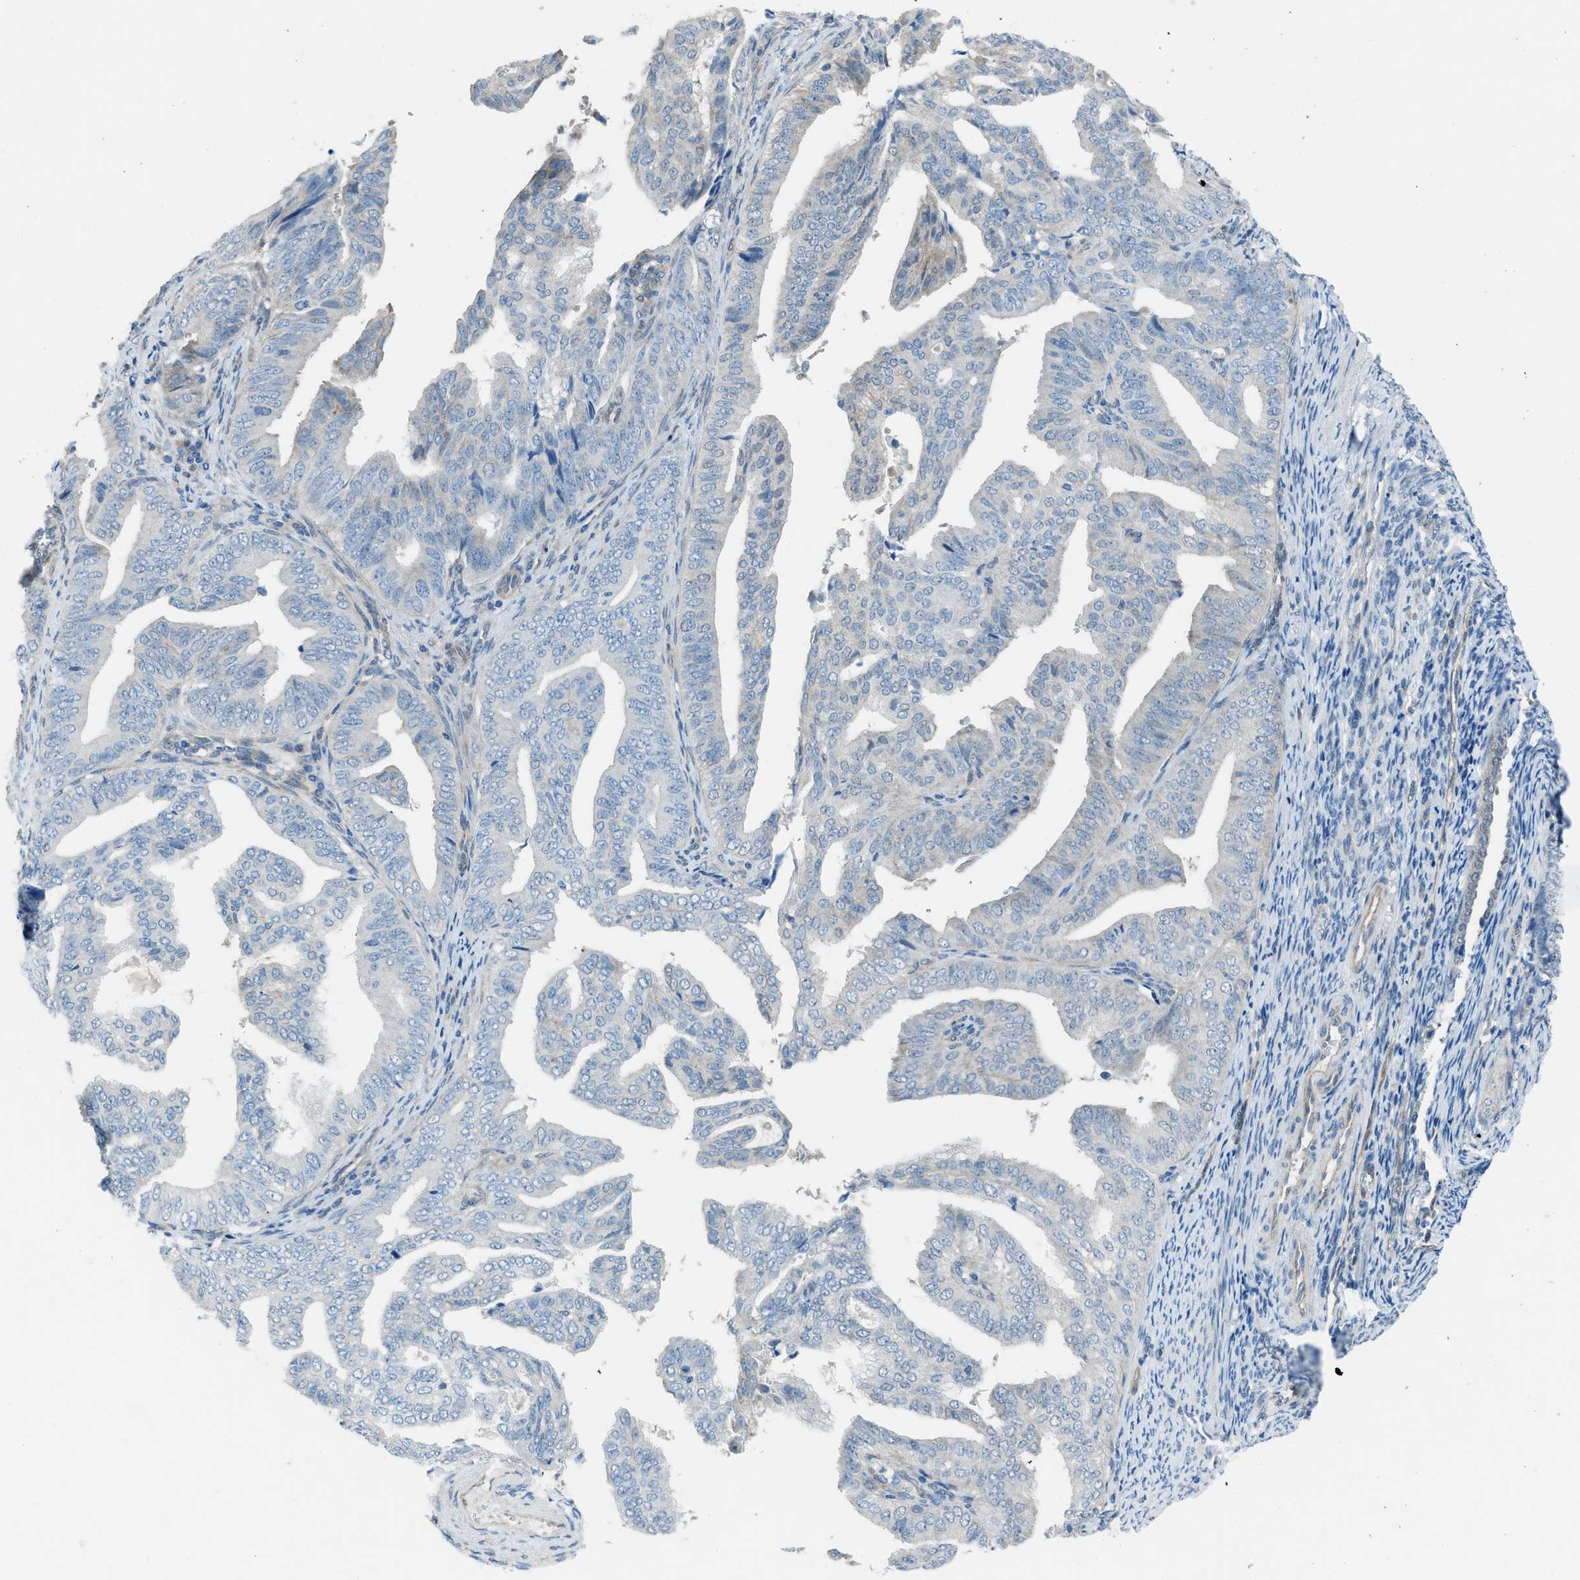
{"staining": {"intensity": "negative", "quantity": "none", "location": "none"}, "tissue": "endometrial cancer", "cell_type": "Tumor cells", "image_type": "cancer", "snomed": [{"axis": "morphology", "description": "Adenocarcinoma, NOS"}, {"axis": "topography", "description": "Endometrium"}], "caption": "Tumor cells are negative for protein expression in human endometrial adenocarcinoma.", "gene": "PRKN", "patient": {"sex": "female", "age": 58}}